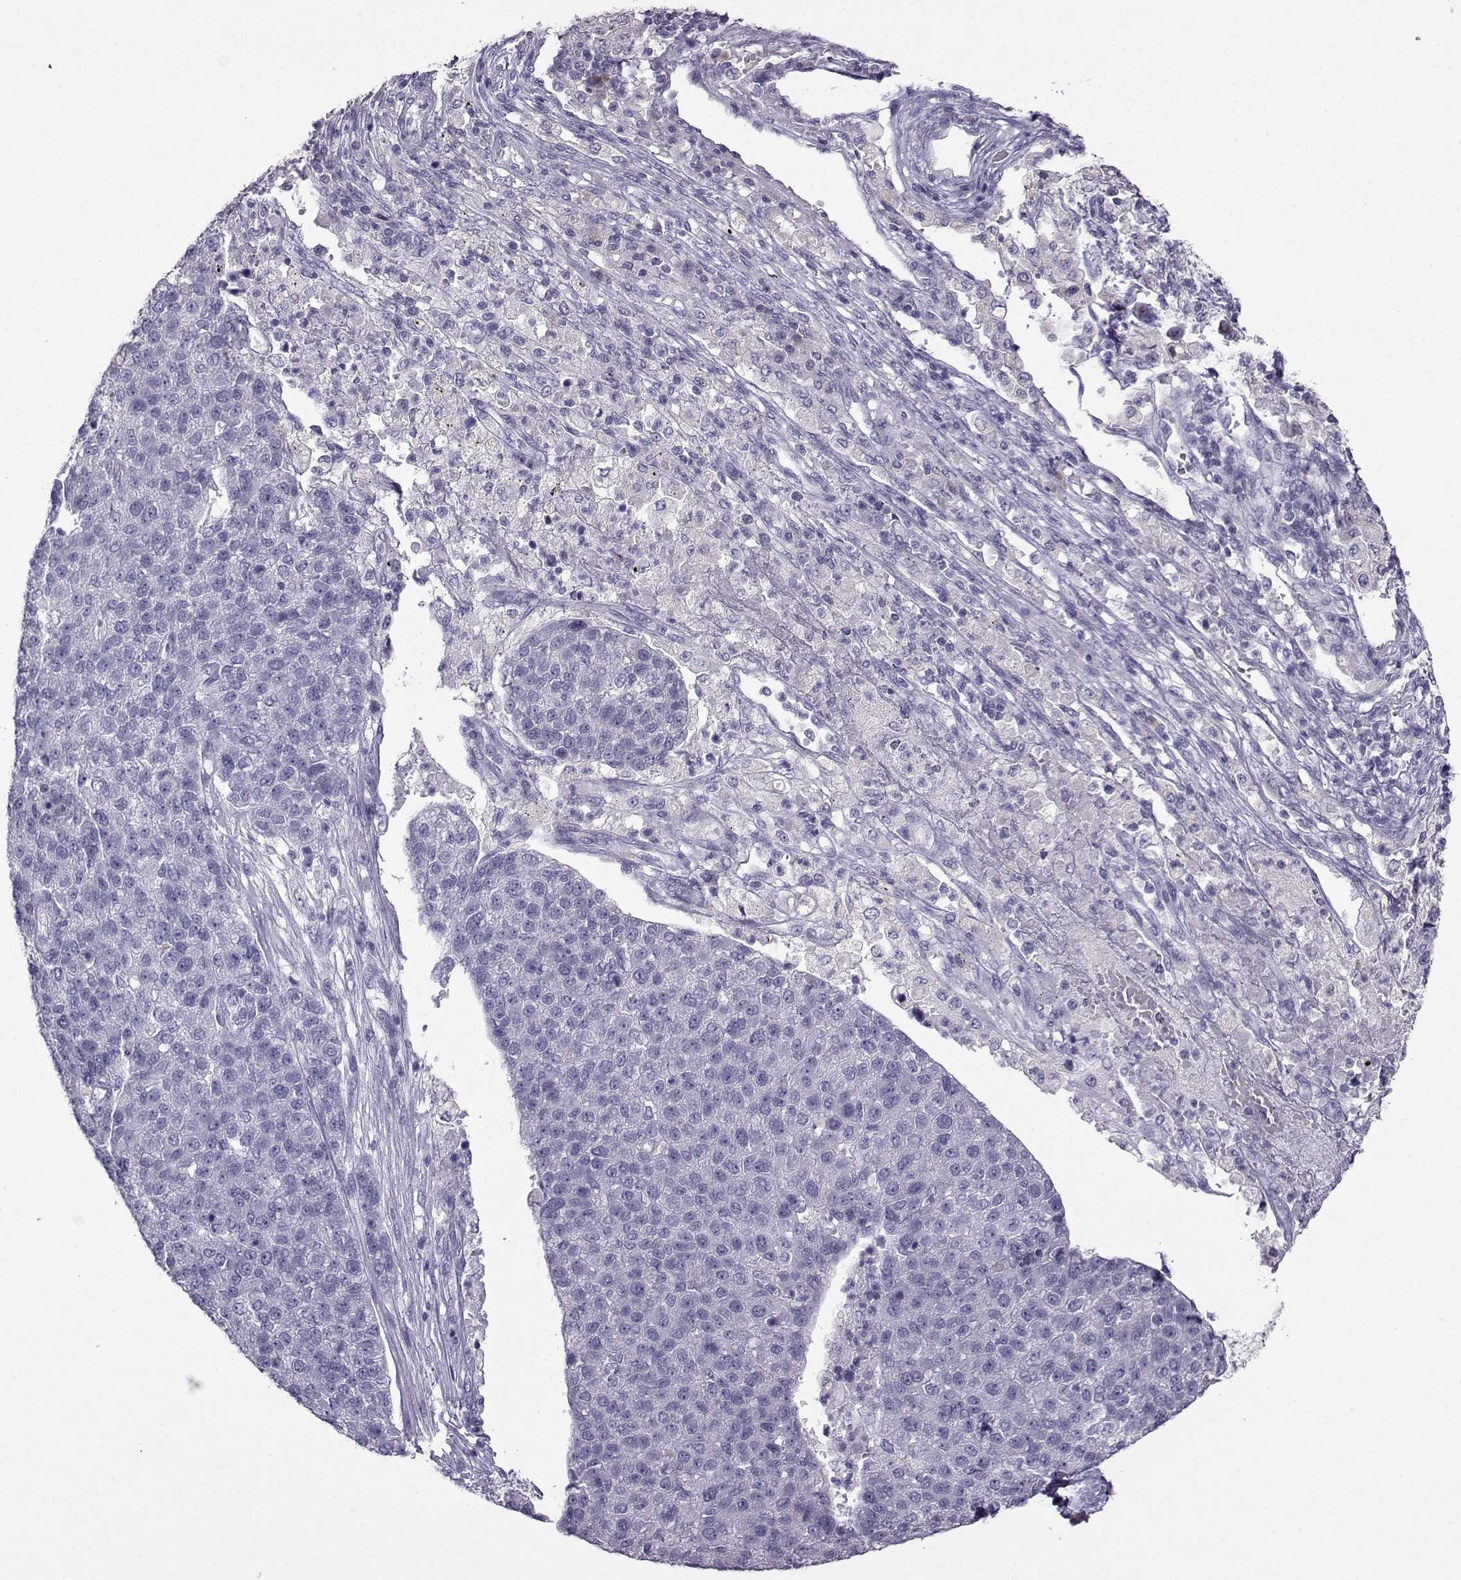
{"staining": {"intensity": "negative", "quantity": "none", "location": "none"}, "tissue": "pancreatic cancer", "cell_type": "Tumor cells", "image_type": "cancer", "snomed": [{"axis": "morphology", "description": "Adenocarcinoma, NOS"}, {"axis": "topography", "description": "Pancreas"}], "caption": "The histopathology image shows no staining of tumor cells in adenocarcinoma (pancreatic). (Brightfield microscopy of DAB immunohistochemistry at high magnification).", "gene": "CRYBB1", "patient": {"sex": "female", "age": 61}}